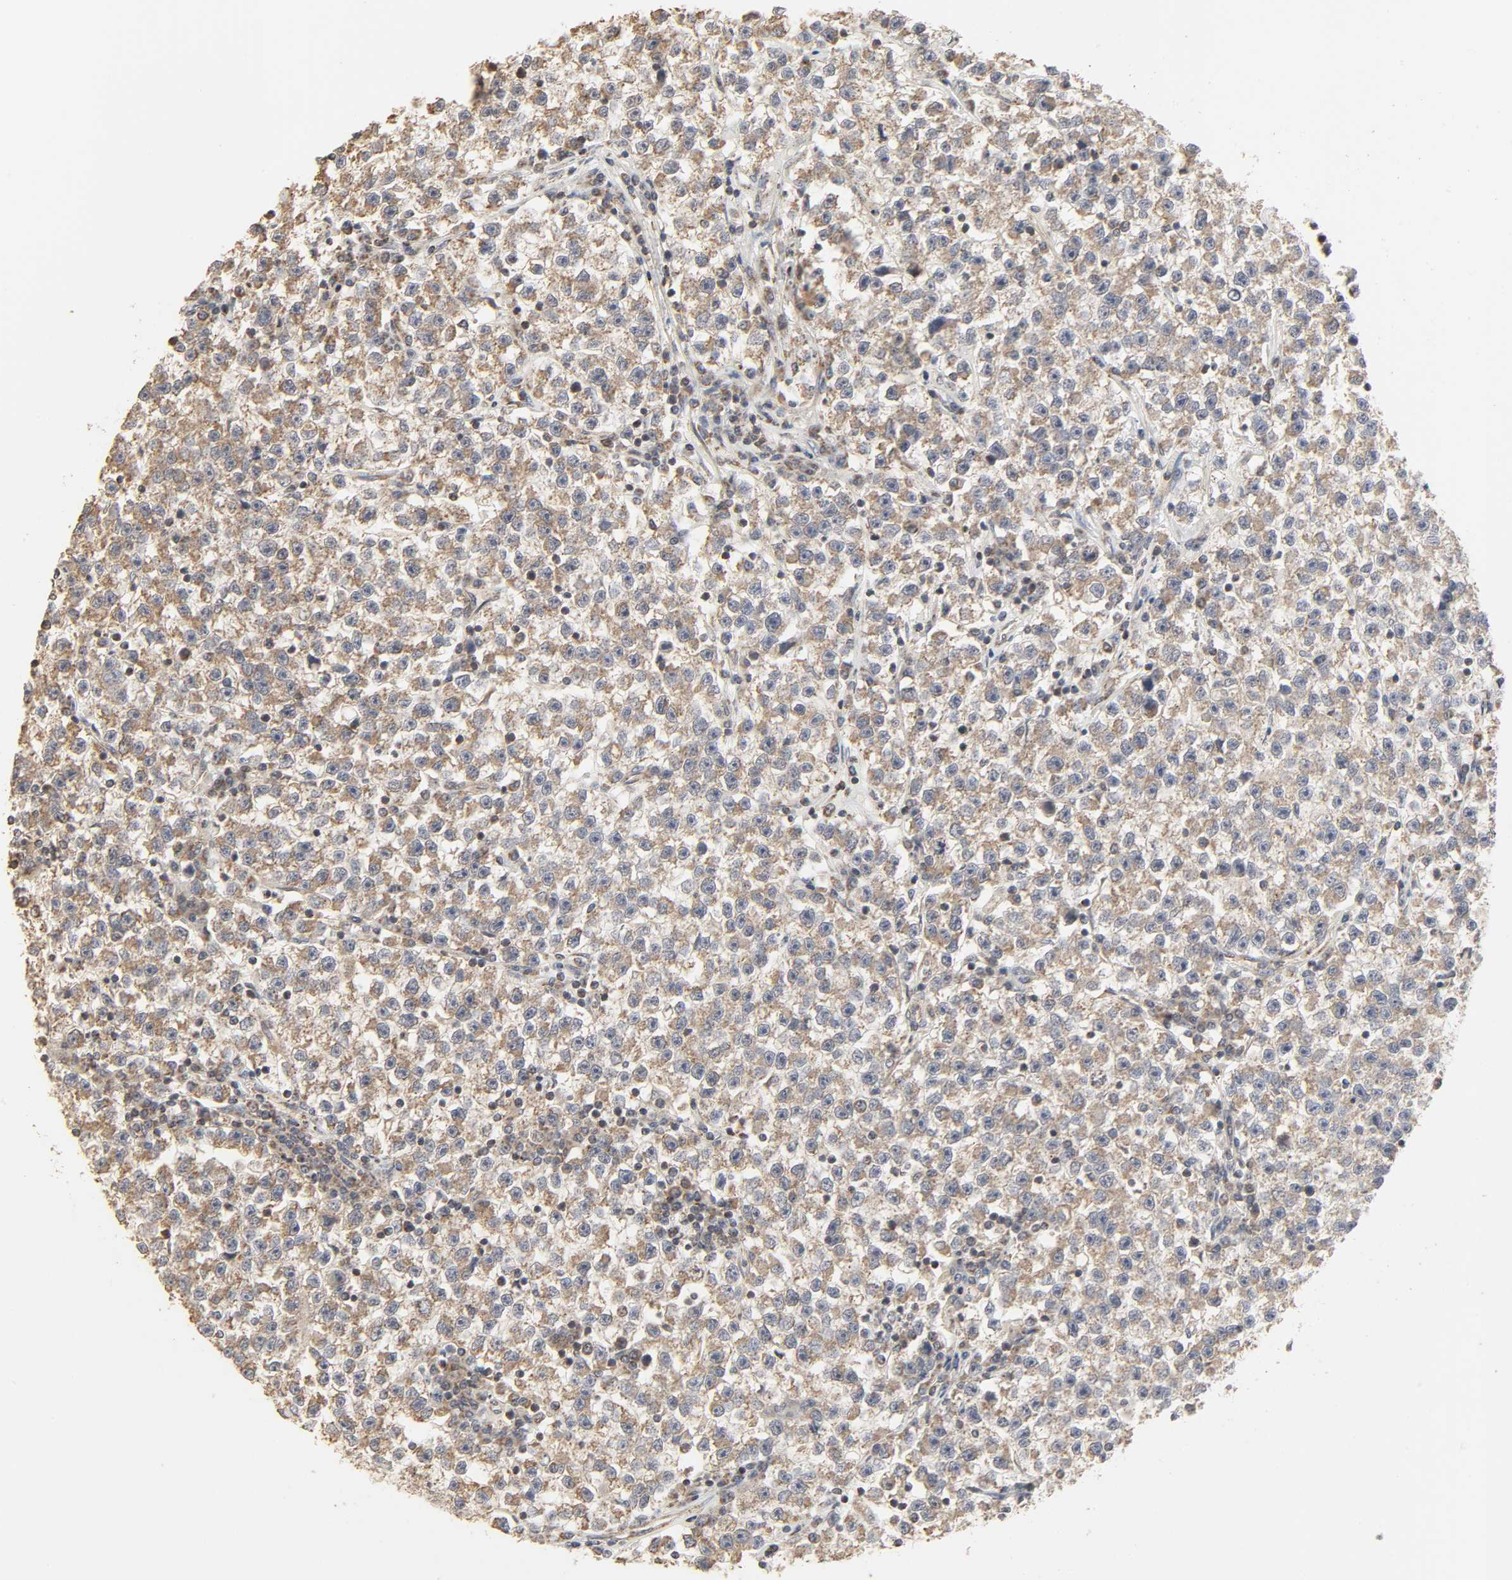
{"staining": {"intensity": "moderate", "quantity": ">75%", "location": "cytoplasmic/membranous"}, "tissue": "testis cancer", "cell_type": "Tumor cells", "image_type": "cancer", "snomed": [{"axis": "morphology", "description": "Seminoma, NOS"}, {"axis": "topography", "description": "Testis"}], "caption": "Testis cancer stained with a brown dye reveals moderate cytoplasmic/membranous positive positivity in about >75% of tumor cells.", "gene": "CLEC4E", "patient": {"sex": "male", "age": 22}}